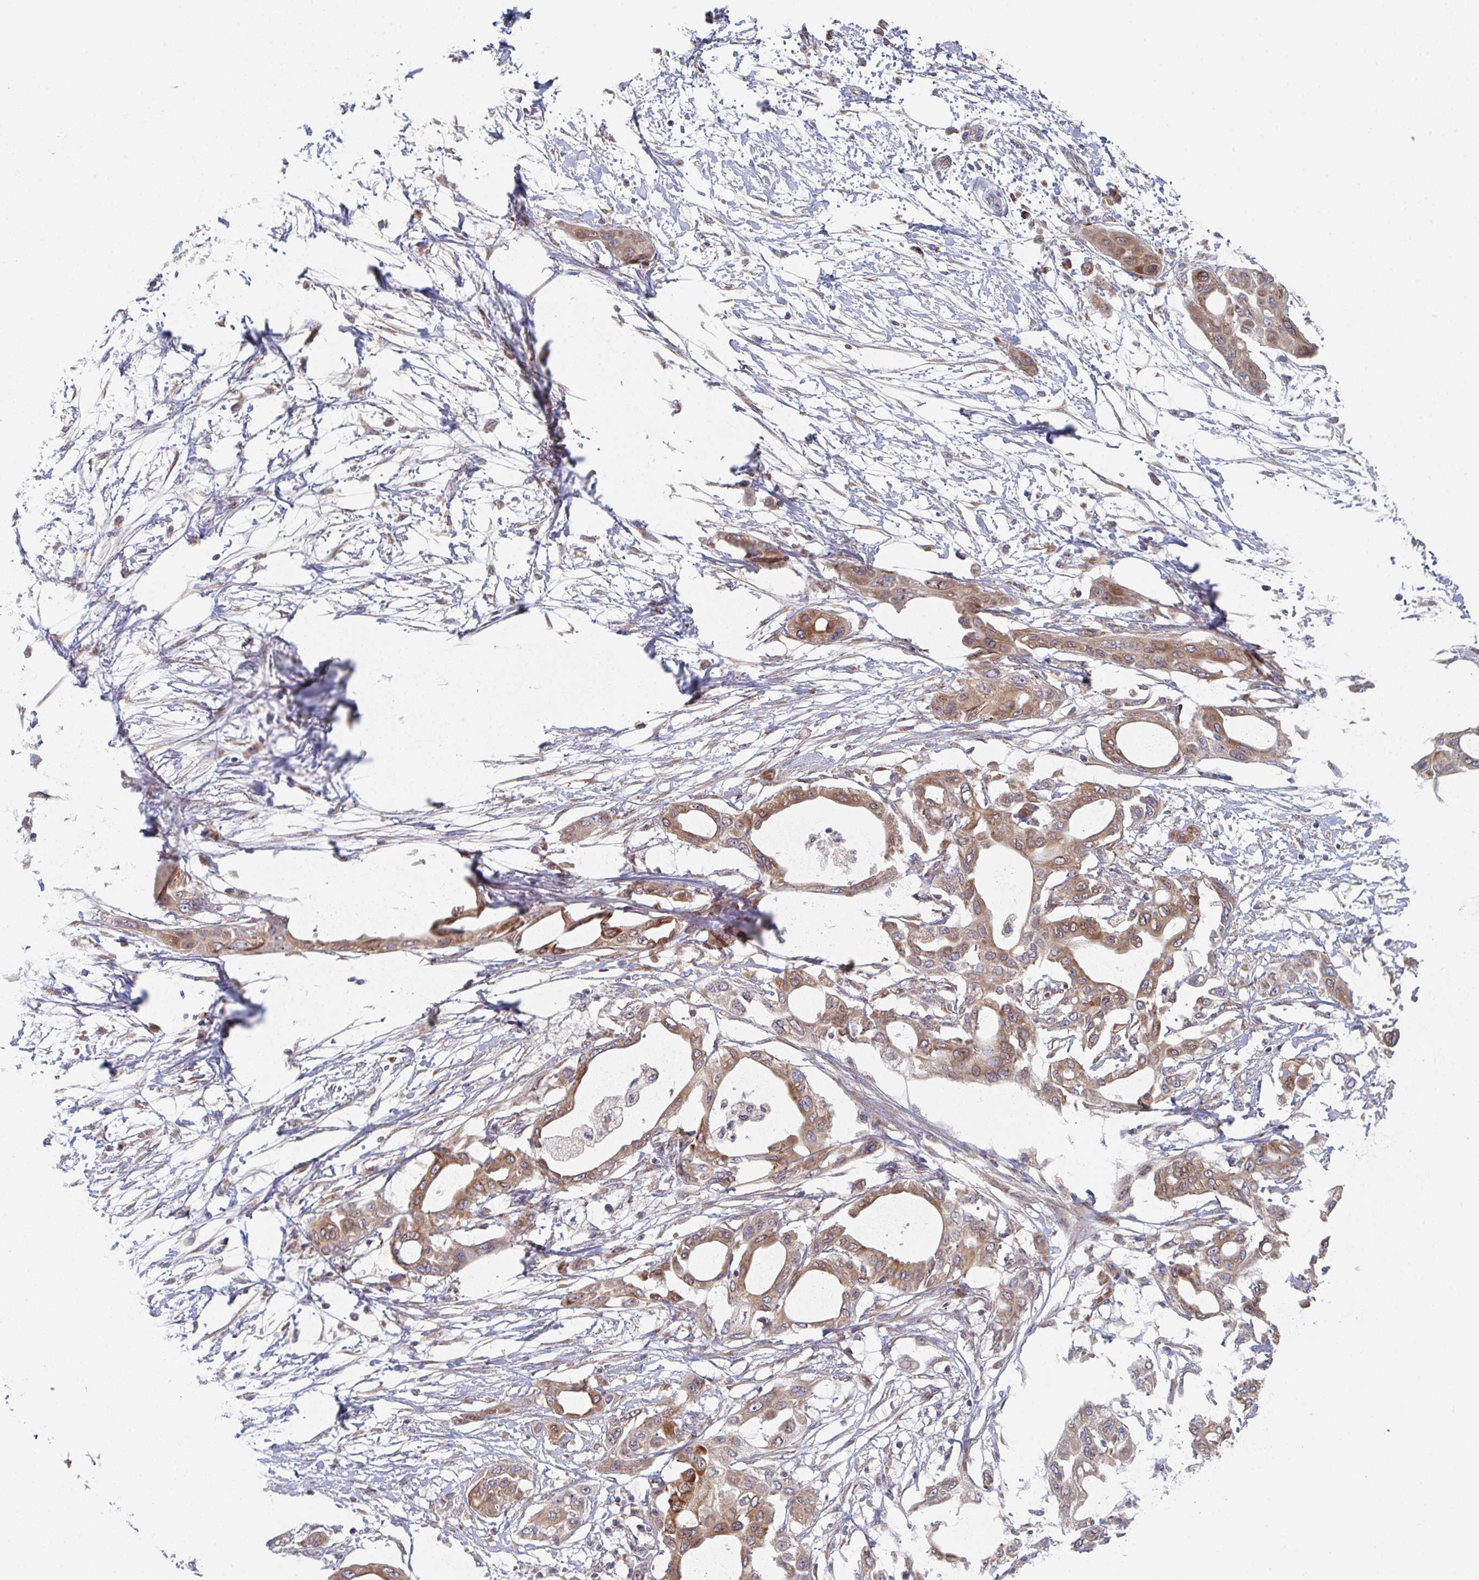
{"staining": {"intensity": "moderate", "quantity": ">75%", "location": "cytoplasmic/membranous"}, "tissue": "pancreatic cancer", "cell_type": "Tumor cells", "image_type": "cancer", "snomed": [{"axis": "morphology", "description": "Adenocarcinoma, NOS"}, {"axis": "topography", "description": "Pancreas"}], "caption": "Protein staining of pancreatic cancer (adenocarcinoma) tissue shows moderate cytoplasmic/membranous staining in about >75% of tumor cells.", "gene": "ELOVL1", "patient": {"sex": "male", "age": 68}}